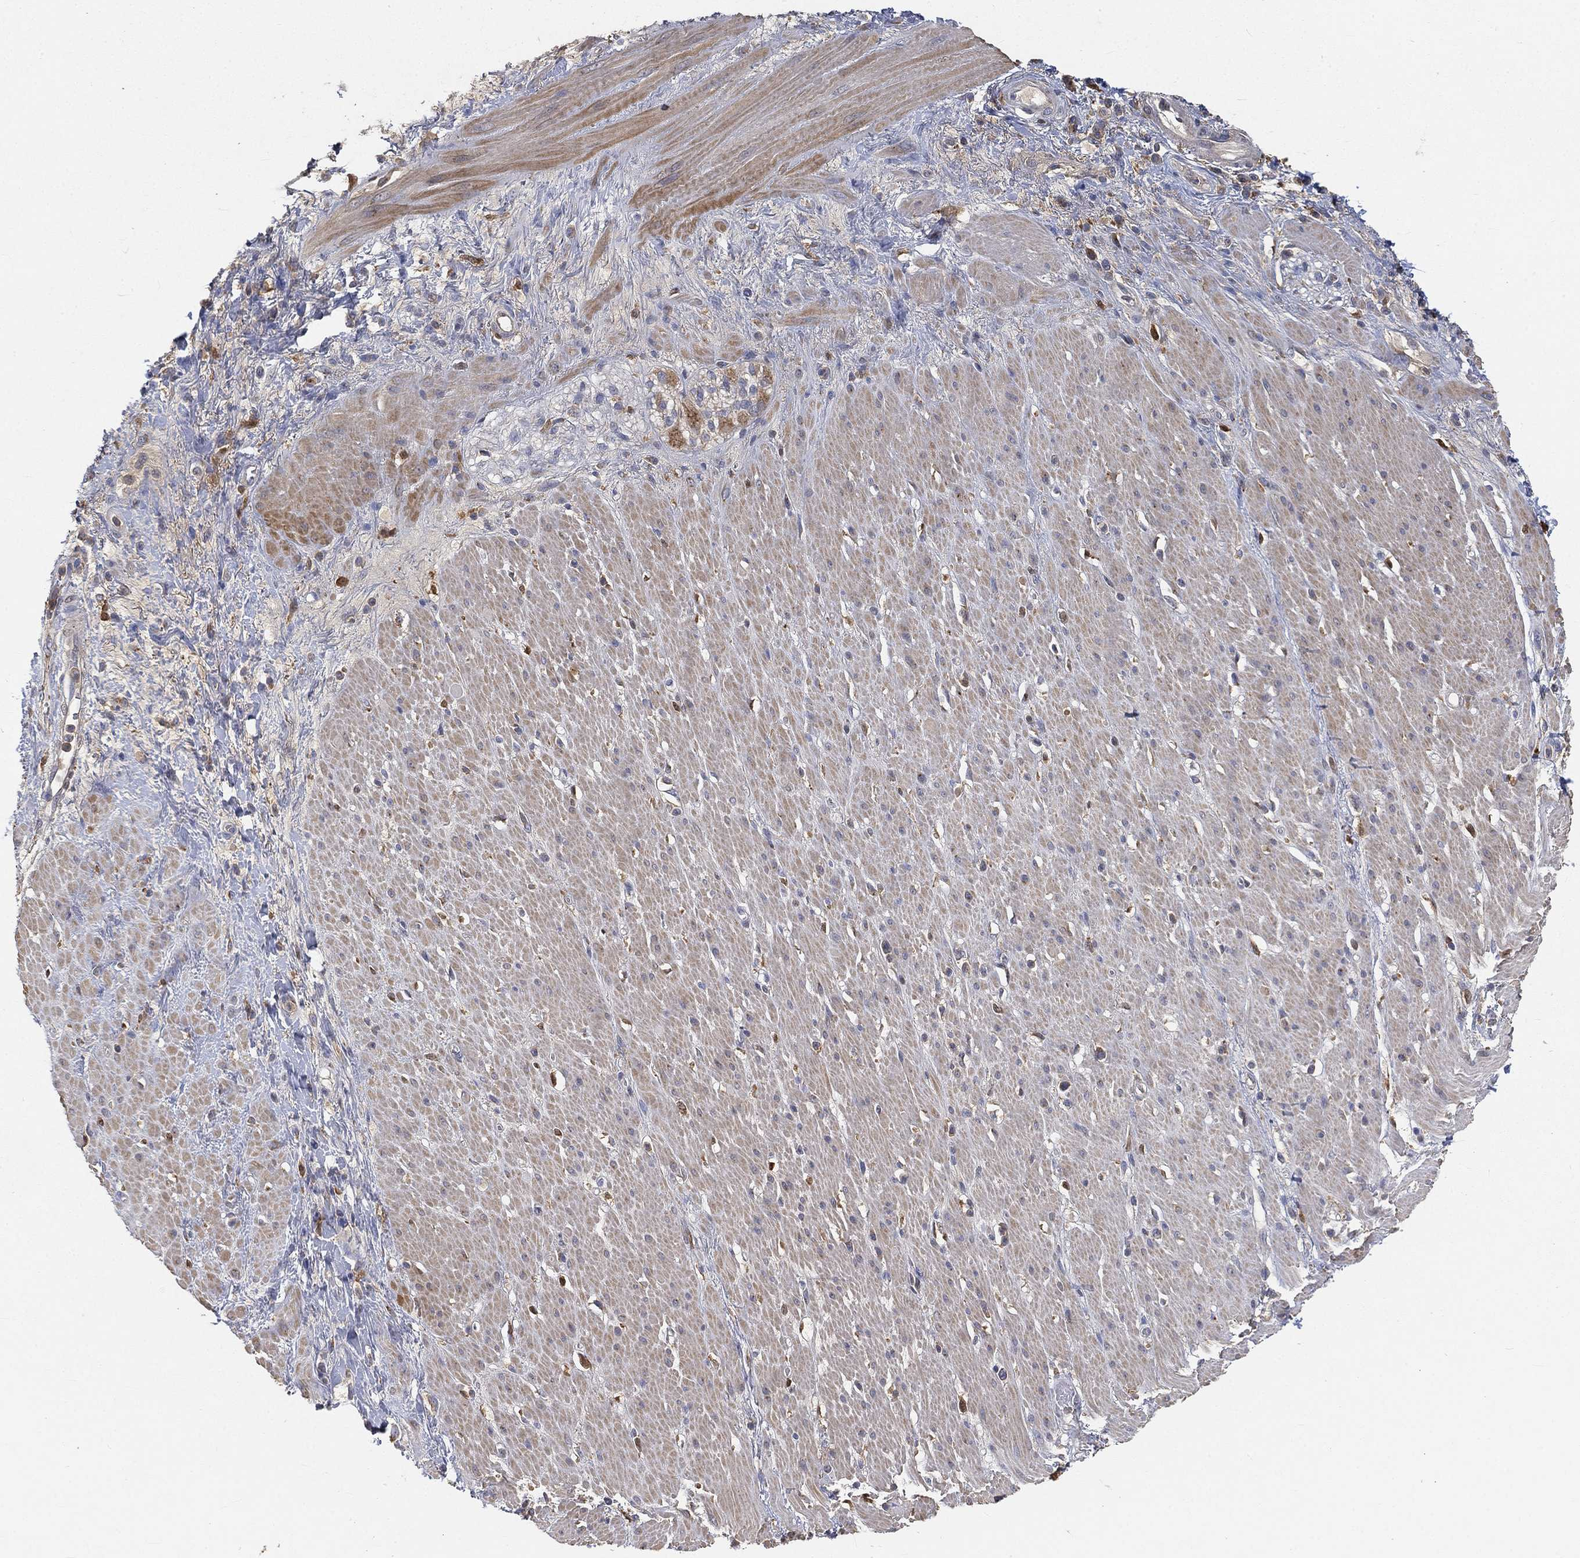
{"staining": {"intensity": "moderate", "quantity": "<25%", "location": "cytoplasmic/membranous"}, "tissue": "smooth muscle", "cell_type": "Smooth muscle cells", "image_type": "normal", "snomed": [{"axis": "morphology", "description": "Normal tissue, NOS"}, {"axis": "topography", "description": "Soft tissue"}, {"axis": "topography", "description": "Smooth muscle"}], "caption": "Smooth muscle stained with DAB (3,3'-diaminobenzidine) IHC exhibits low levels of moderate cytoplasmic/membranous positivity in about <25% of smooth muscle cells.", "gene": "CTSL", "patient": {"sex": "male", "age": 72}}